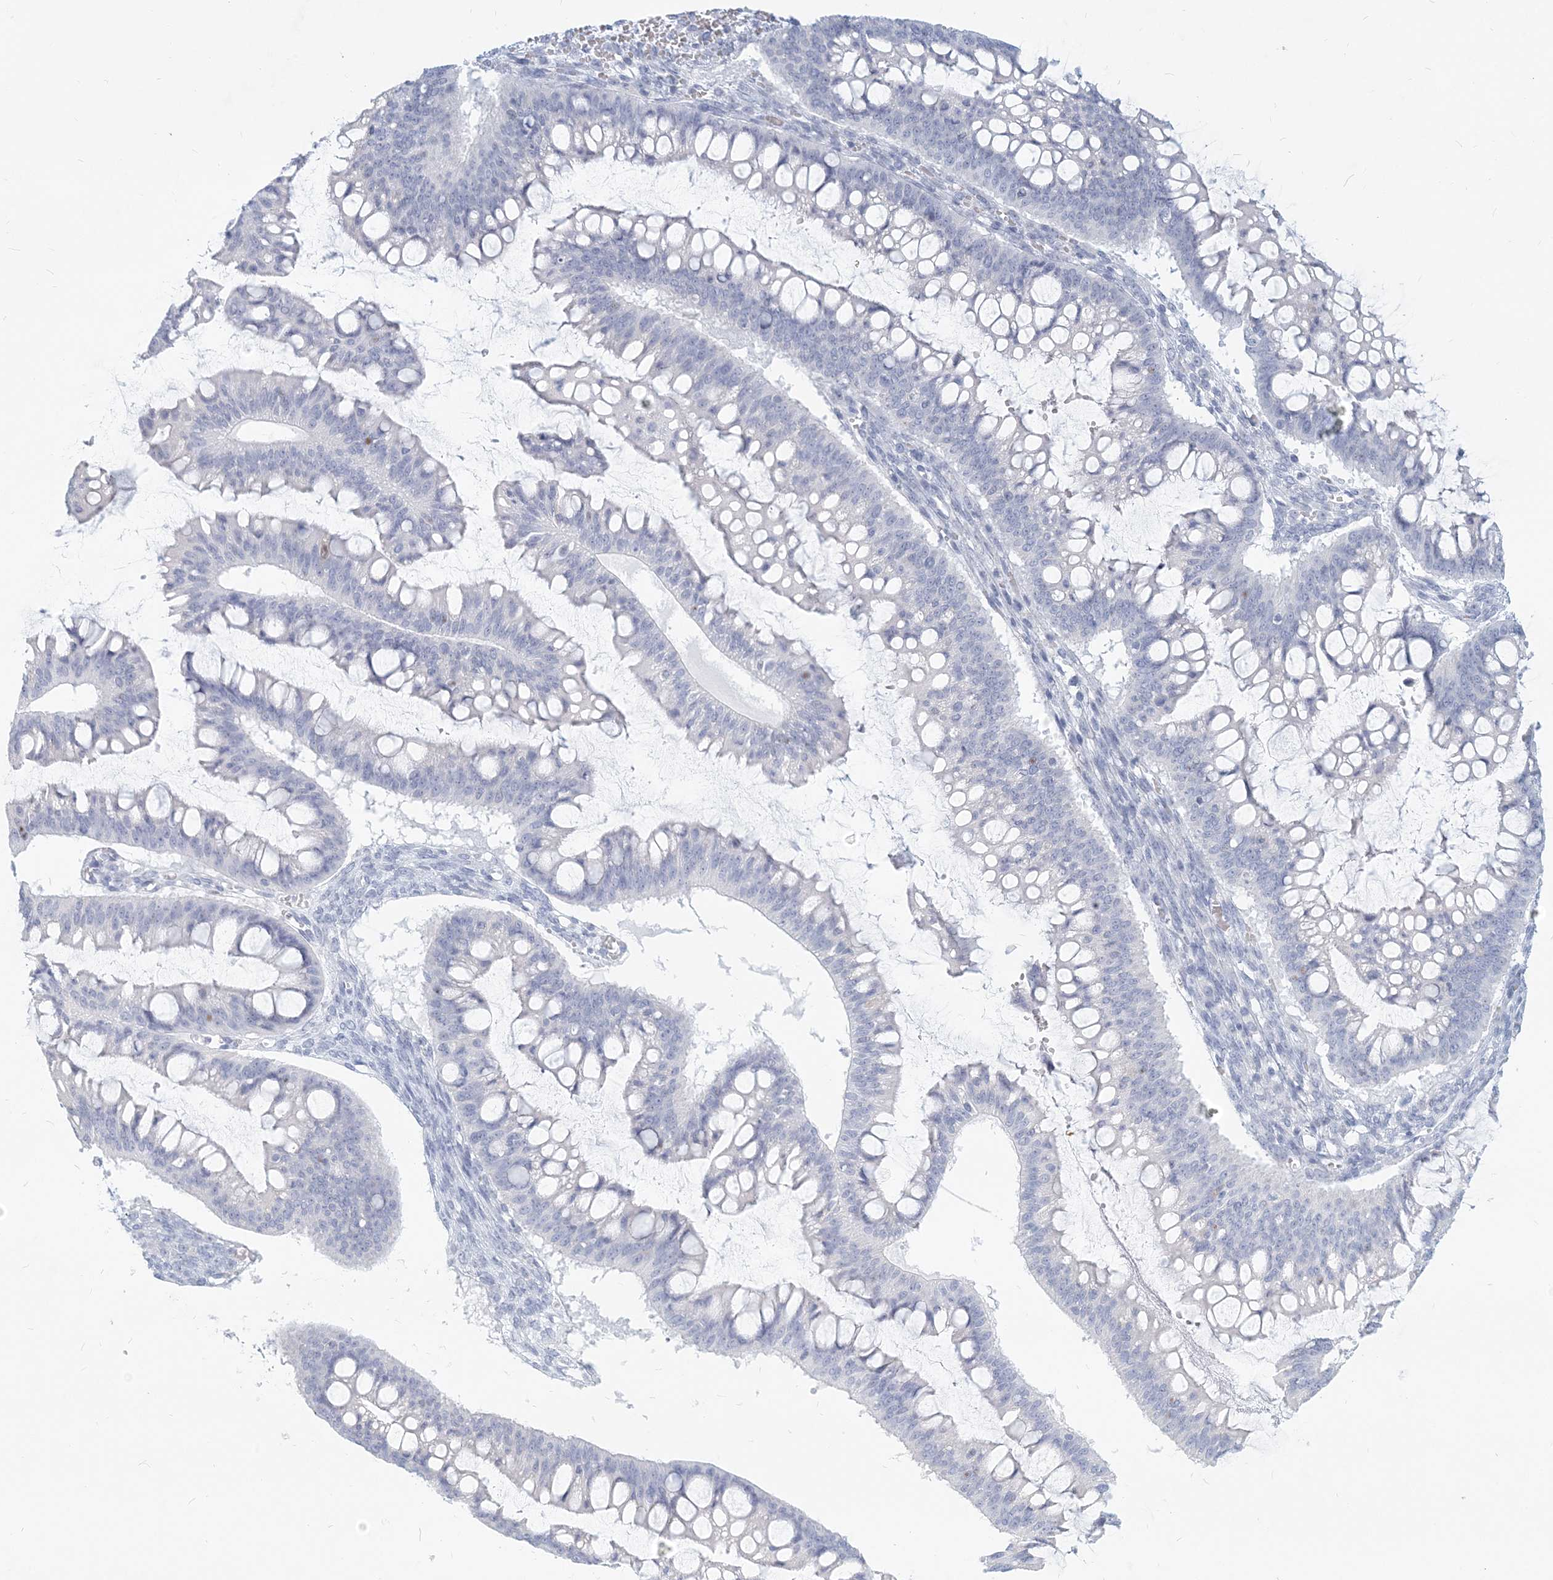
{"staining": {"intensity": "negative", "quantity": "none", "location": "none"}, "tissue": "ovarian cancer", "cell_type": "Tumor cells", "image_type": "cancer", "snomed": [{"axis": "morphology", "description": "Cystadenocarcinoma, mucinous, NOS"}, {"axis": "topography", "description": "Ovary"}], "caption": "This photomicrograph is of ovarian cancer stained with IHC to label a protein in brown with the nuclei are counter-stained blue. There is no expression in tumor cells.", "gene": "CSN1S1", "patient": {"sex": "female", "age": 73}}